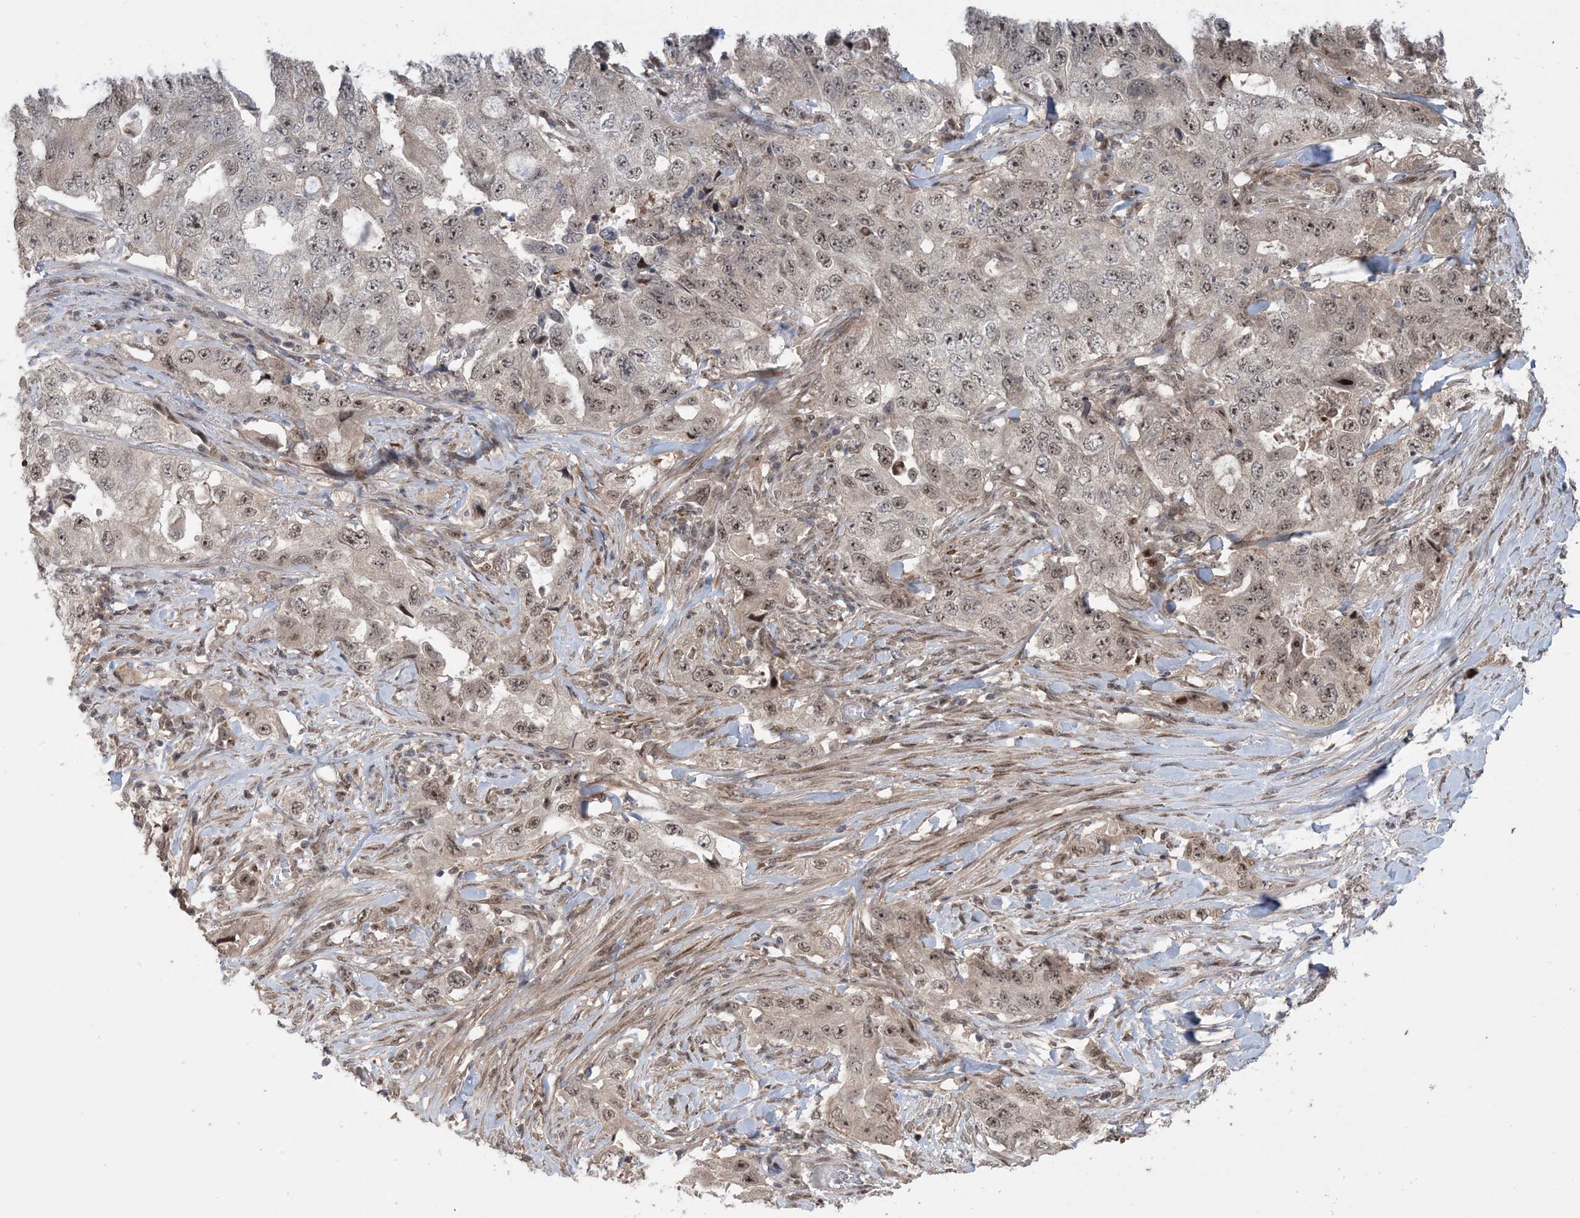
{"staining": {"intensity": "moderate", "quantity": ">75%", "location": "nuclear"}, "tissue": "lung cancer", "cell_type": "Tumor cells", "image_type": "cancer", "snomed": [{"axis": "morphology", "description": "Adenocarcinoma, NOS"}, {"axis": "topography", "description": "Lung"}], "caption": "There is medium levels of moderate nuclear expression in tumor cells of adenocarcinoma (lung), as demonstrated by immunohistochemical staining (brown color).", "gene": "ZNF710", "patient": {"sex": "female", "age": 51}}